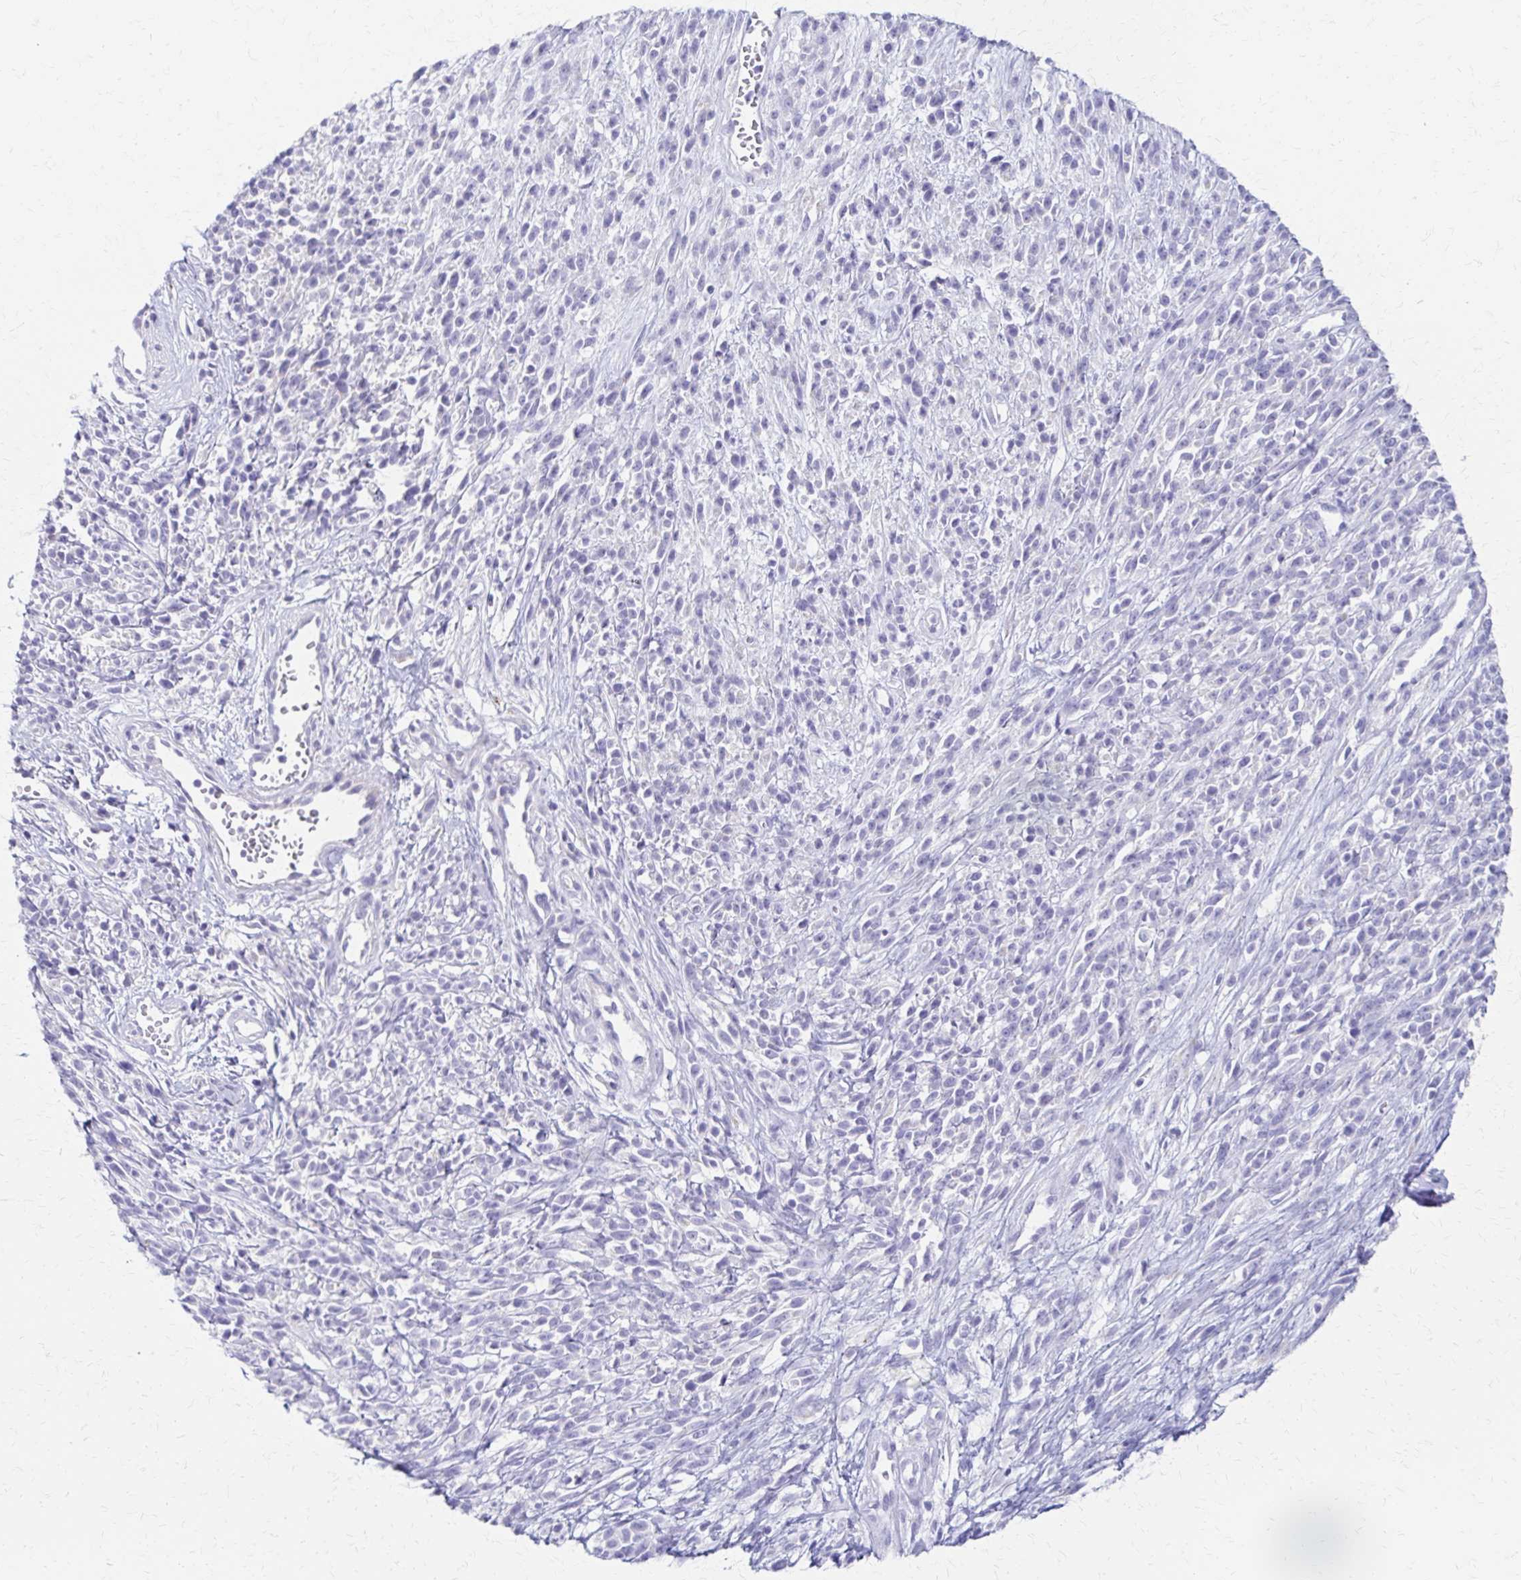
{"staining": {"intensity": "negative", "quantity": "none", "location": "none"}, "tissue": "melanoma", "cell_type": "Tumor cells", "image_type": "cancer", "snomed": [{"axis": "morphology", "description": "Malignant melanoma, NOS"}, {"axis": "topography", "description": "Skin"}, {"axis": "topography", "description": "Skin of trunk"}], "caption": "An IHC photomicrograph of malignant melanoma is shown. There is no staining in tumor cells of malignant melanoma.", "gene": "ZSCAN5B", "patient": {"sex": "male", "age": 74}}